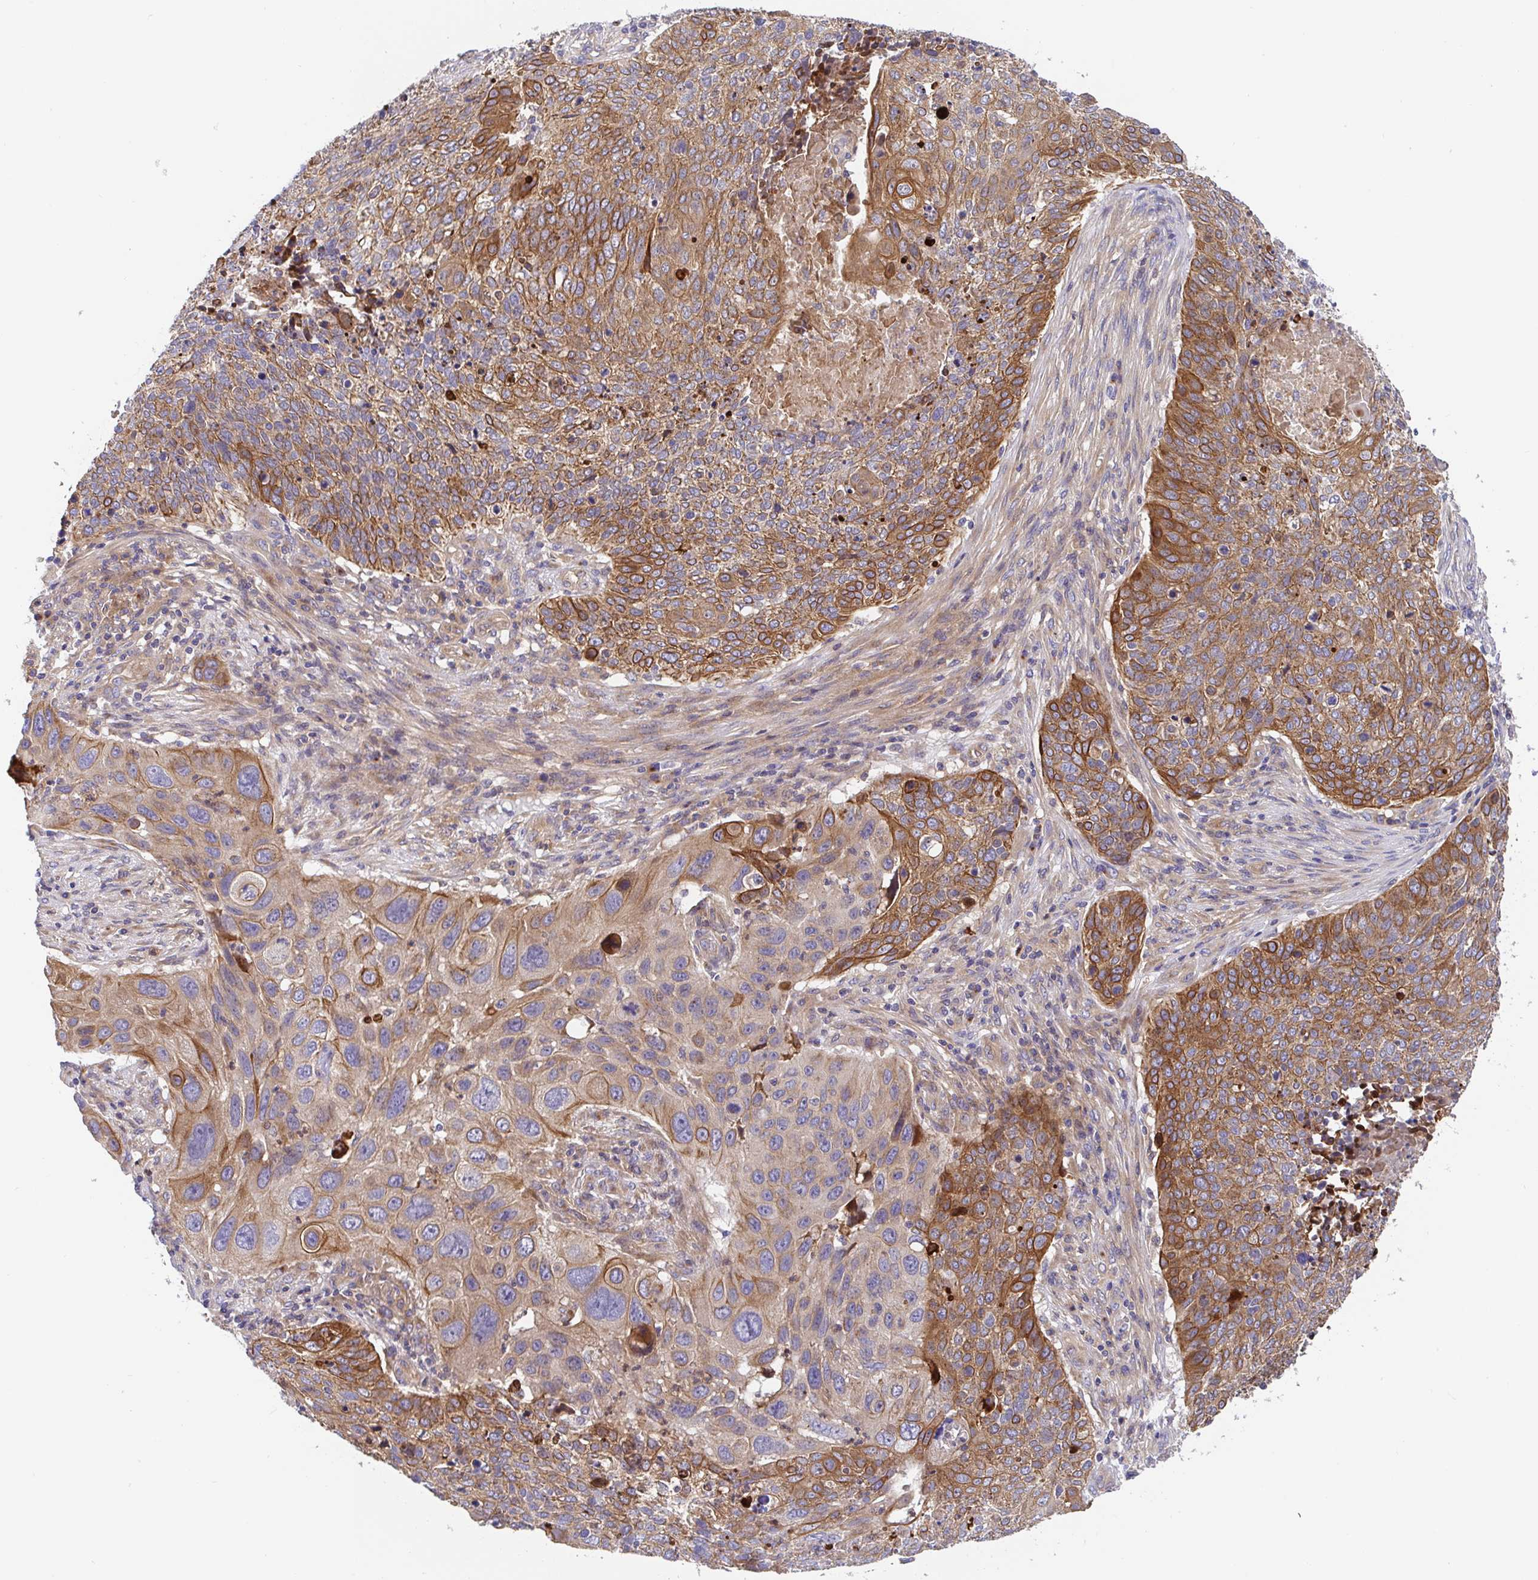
{"staining": {"intensity": "strong", "quantity": "25%-75%", "location": "cytoplasmic/membranous"}, "tissue": "lung cancer", "cell_type": "Tumor cells", "image_type": "cancer", "snomed": [{"axis": "morphology", "description": "Squamous cell carcinoma, NOS"}, {"axis": "topography", "description": "Lung"}], "caption": "Tumor cells reveal high levels of strong cytoplasmic/membranous expression in approximately 25%-75% of cells in human lung cancer.", "gene": "GOLGA1", "patient": {"sex": "male", "age": 63}}